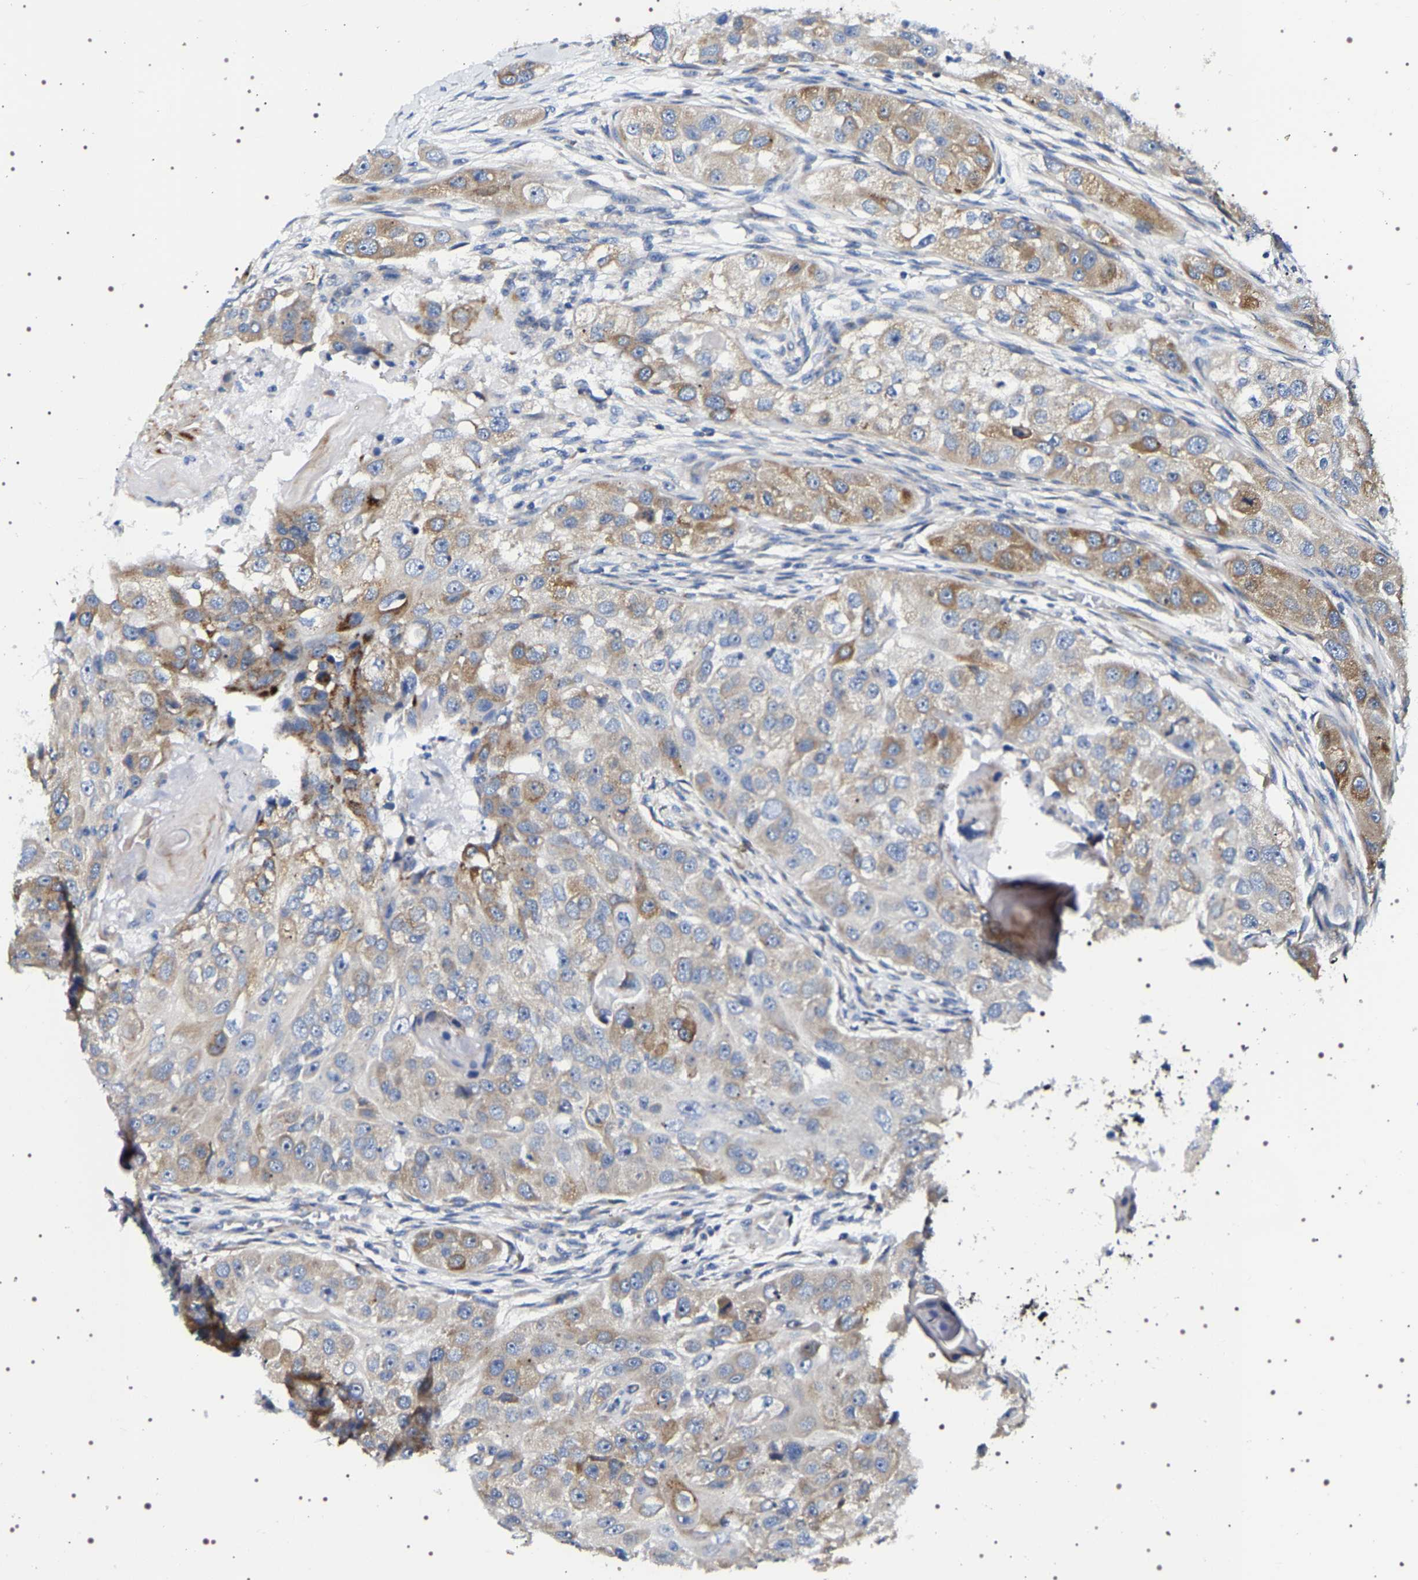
{"staining": {"intensity": "moderate", "quantity": "25%-75%", "location": "cytoplasmic/membranous"}, "tissue": "head and neck cancer", "cell_type": "Tumor cells", "image_type": "cancer", "snomed": [{"axis": "morphology", "description": "Normal tissue, NOS"}, {"axis": "morphology", "description": "Squamous cell carcinoma, NOS"}, {"axis": "topography", "description": "Skeletal muscle"}, {"axis": "topography", "description": "Head-Neck"}], "caption": "Protein expression analysis of head and neck cancer exhibits moderate cytoplasmic/membranous positivity in about 25%-75% of tumor cells.", "gene": "SQLE", "patient": {"sex": "male", "age": 51}}